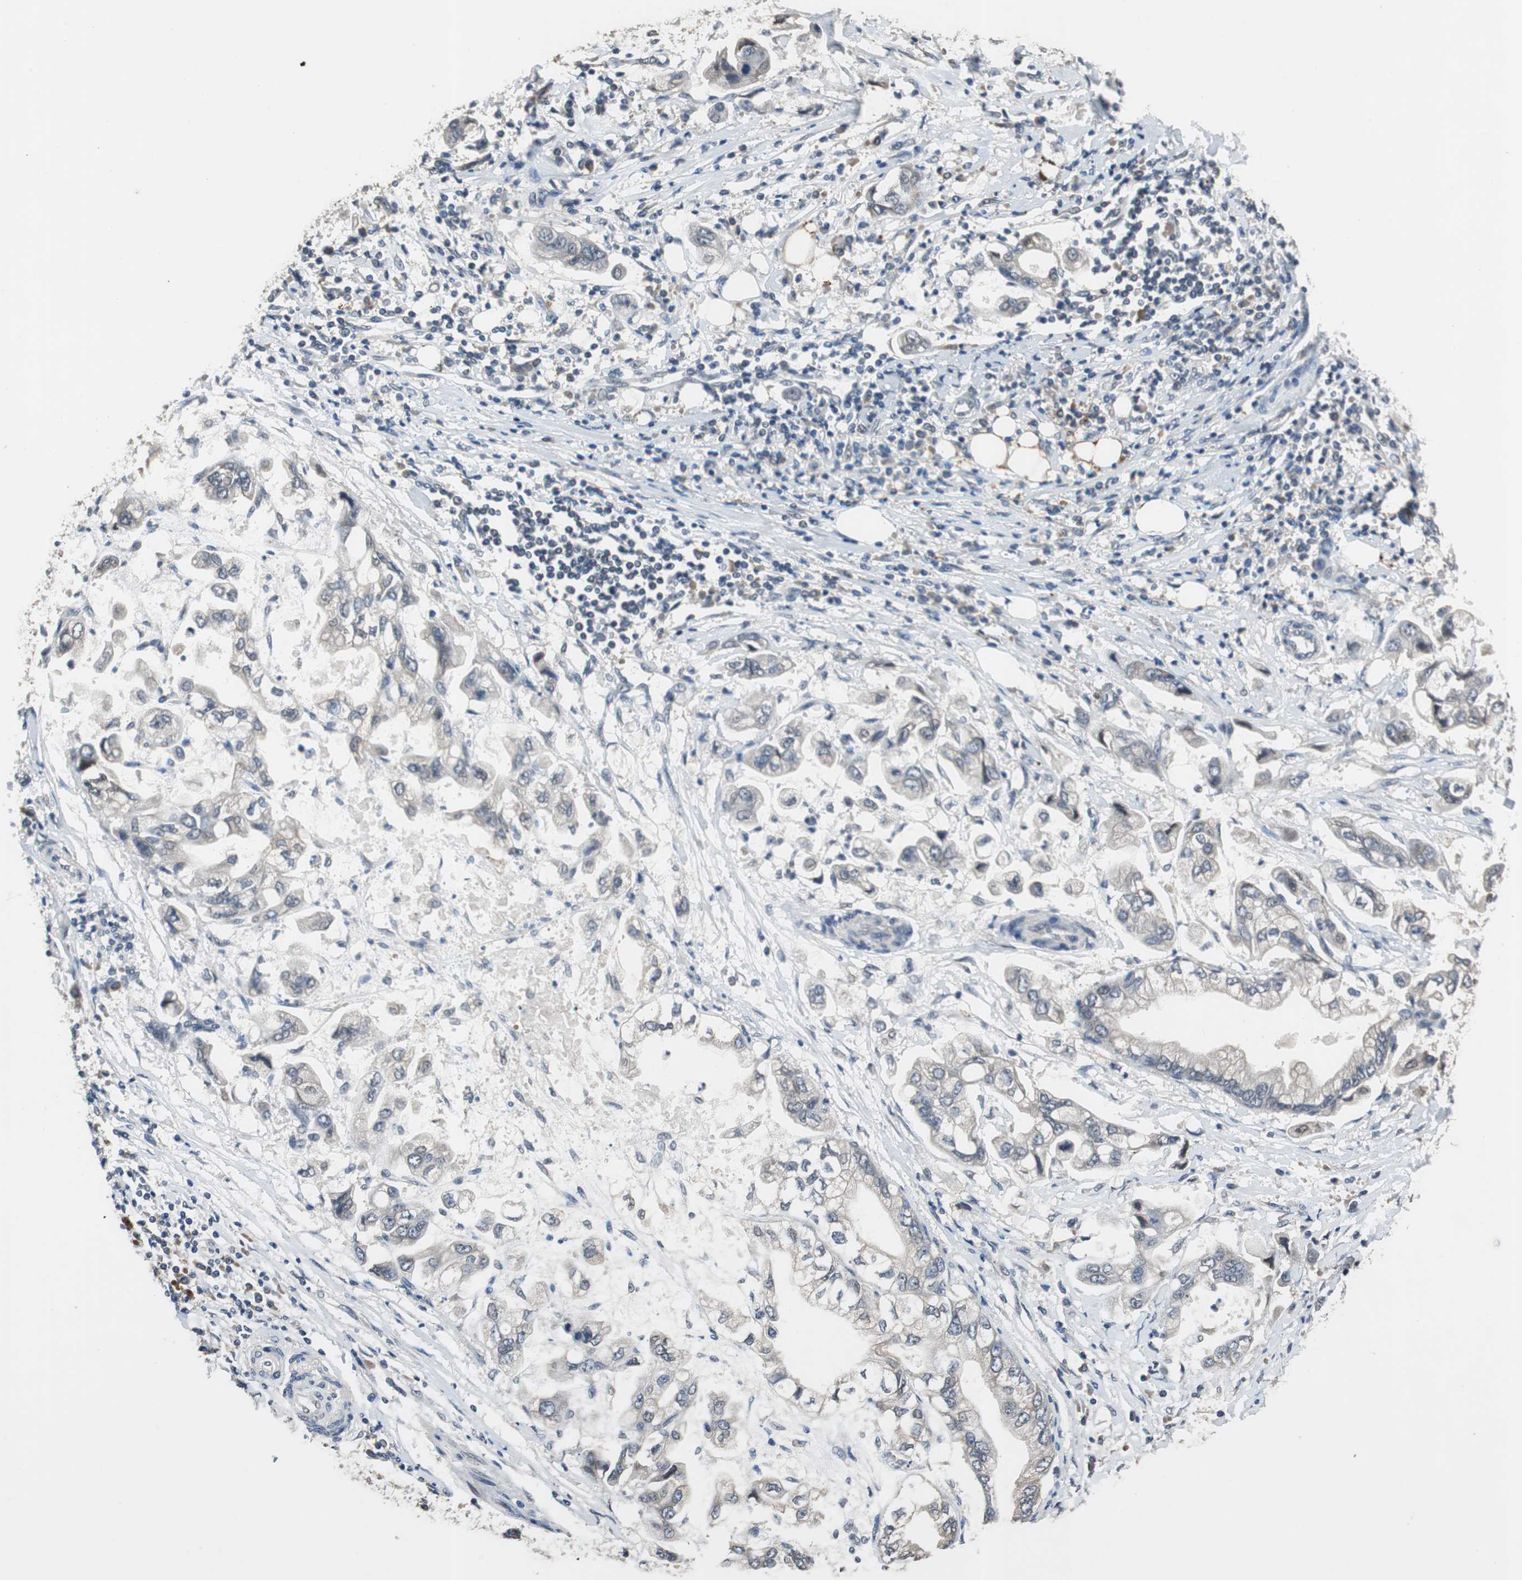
{"staining": {"intensity": "weak", "quantity": "<25%", "location": "cytoplasmic/membranous"}, "tissue": "stomach cancer", "cell_type": "Tumor cells", "image_type": "cancer", "snomed": [{"axis": "morphology", "description": "Adenocarcinoma, NOS"}, {"axis": "topography", "description": "Stomach"}], "caption": "An immunohistochemistry (IHC) histopathology image of adenocarcinoma (stomach) is shown. There is no staining in tumor cells of adenocarcinoma (stomach). The staining is performed using DAB (3,3'-diaminobenzidine) brown chromogen with nuclei counter-stained in using hematoxylin.", "gene": "PI4KB", "patient": {"sex": "male", "age": 62}}